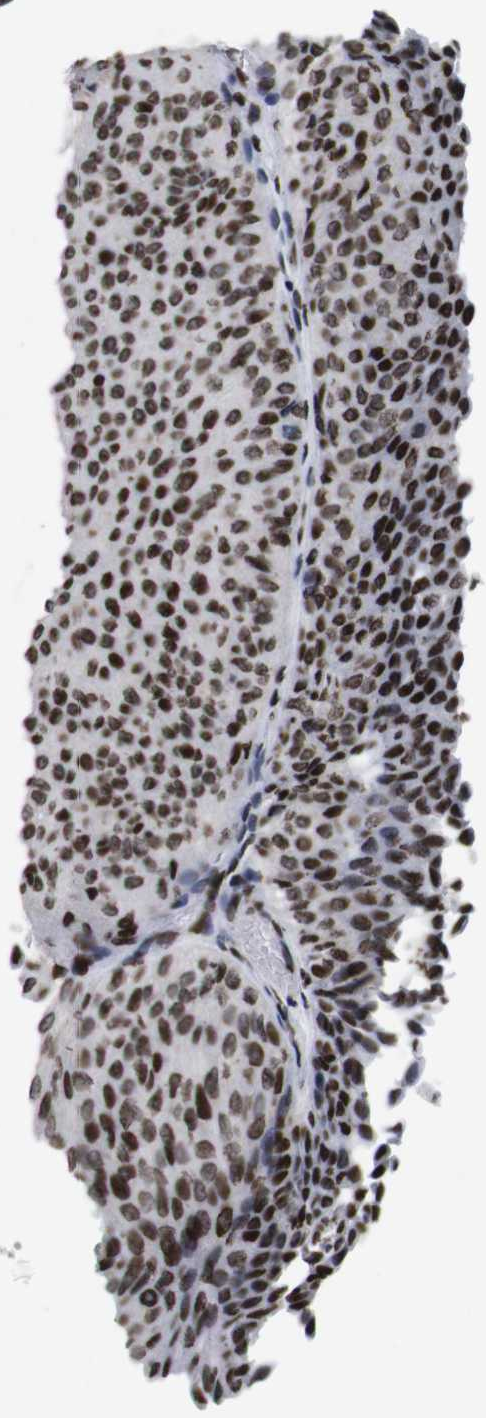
{"staining": {"intensity": "strong", "quantity": ">75%", "location": "nuclear"}, "tissue": "urothelial cancer", "cell_type": "Tumor cells", "image_type": "cancer", "snomed": [{"axis": "morphology", "description": "Urothelial carcinoma, Low grade"}, {"axis": "topography", "description": "Urinary bladder"}], "caption": "This micrograph displays urothelial cancer stained with IHC to label a protein in brown. The nuclear of tumor cells show strong positivity for the protein. Nuclei are counter-stained blue.", "gene": "MAGEH1", "patient": {"sex": "male", "age": 78}}